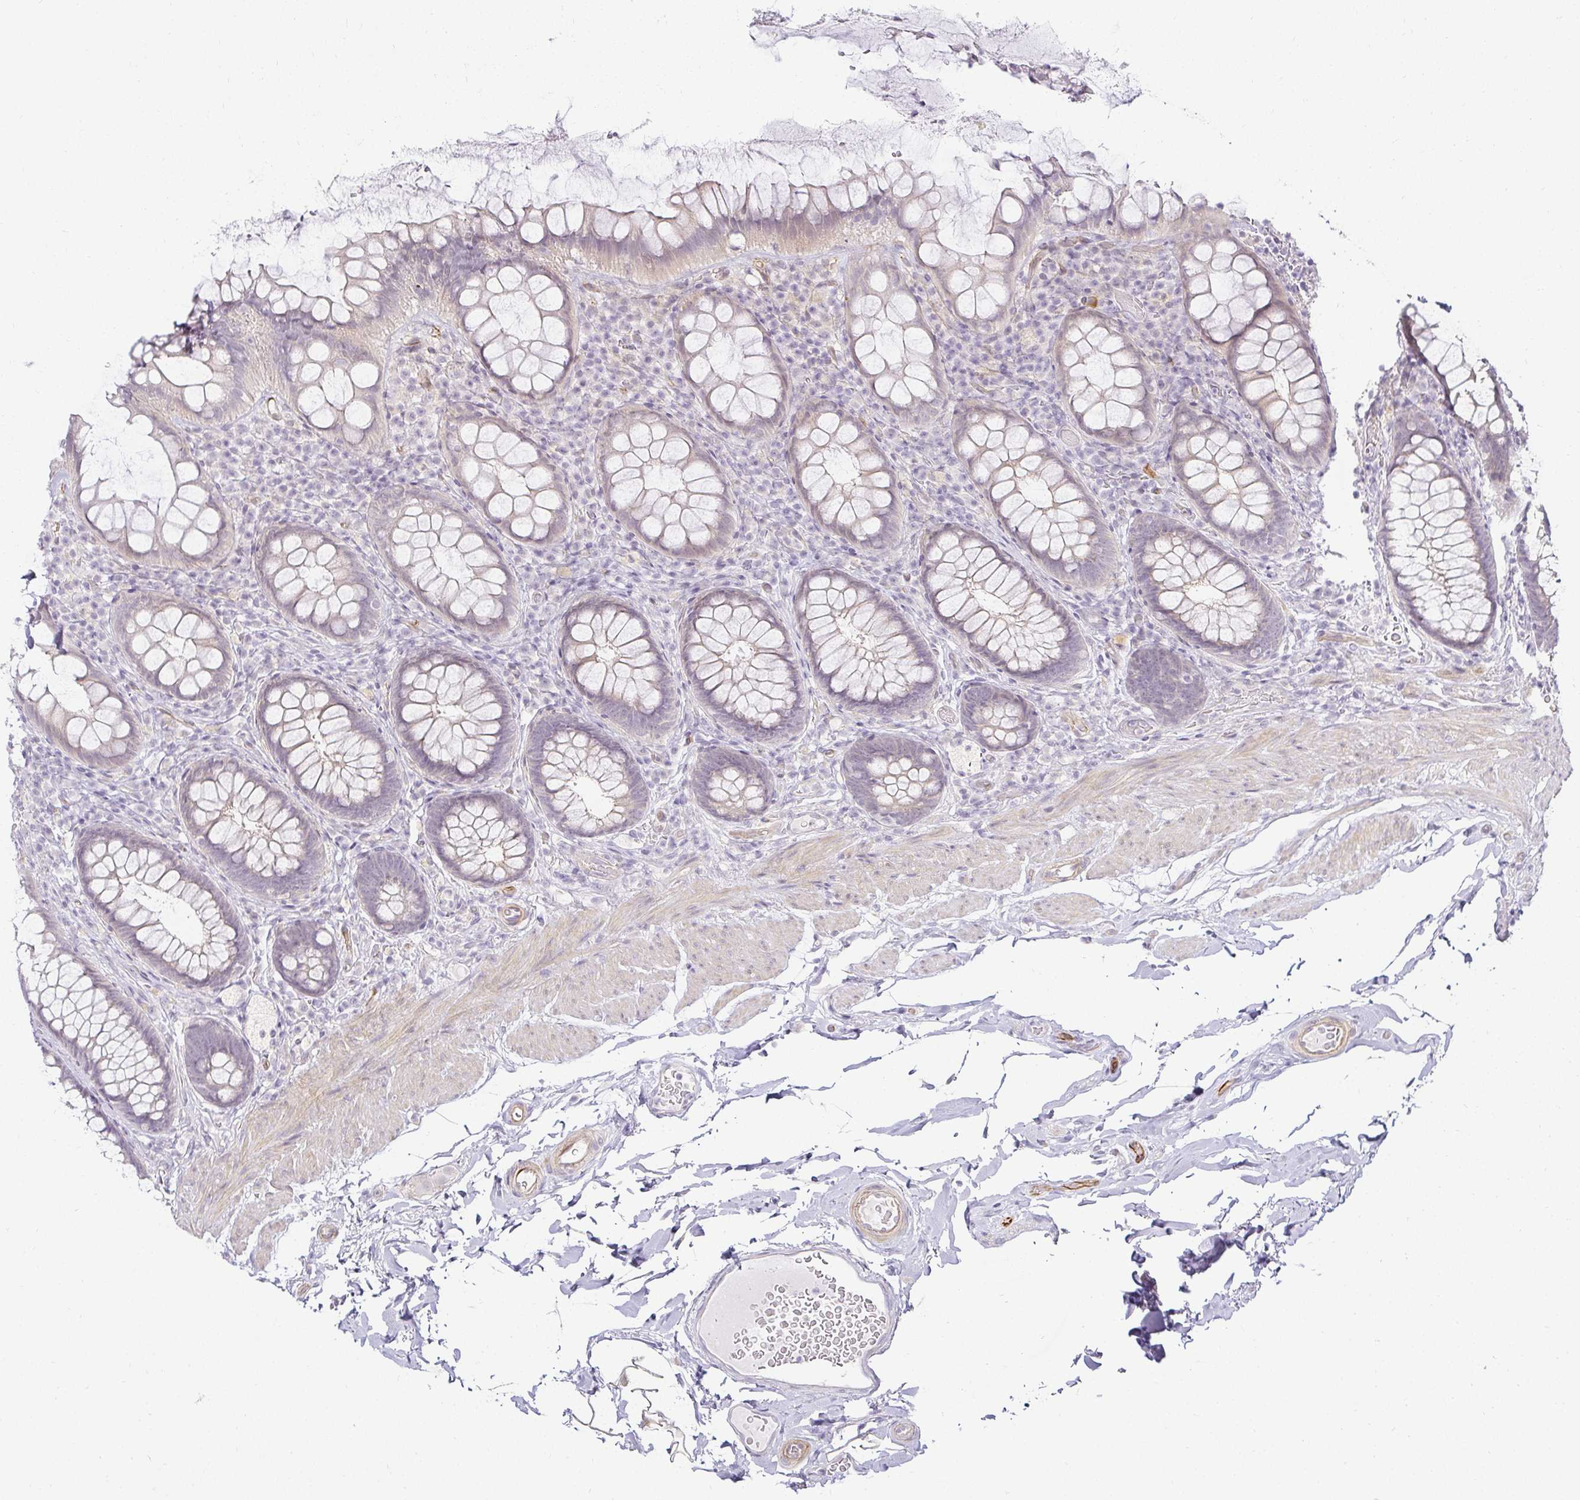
{"staining": {"intensity": "negative", "quantity": "none", "location": "none"}, "tissue": "rectum", "cell_type": "Glandular cells", "image_type": "normal", "snomed": [{"axis": "morphology", "description": "Normal tissue, NOS"}, {"axis": "topography", "description": "Rectum"}], "caption": "High power microscopy histopathology image of an IHC photomicrograph of unremarkable rectum, revealing no significant staining in glandular cells.", "gene": "ACAN", "patient": {"sex": "female", "age": 69}}